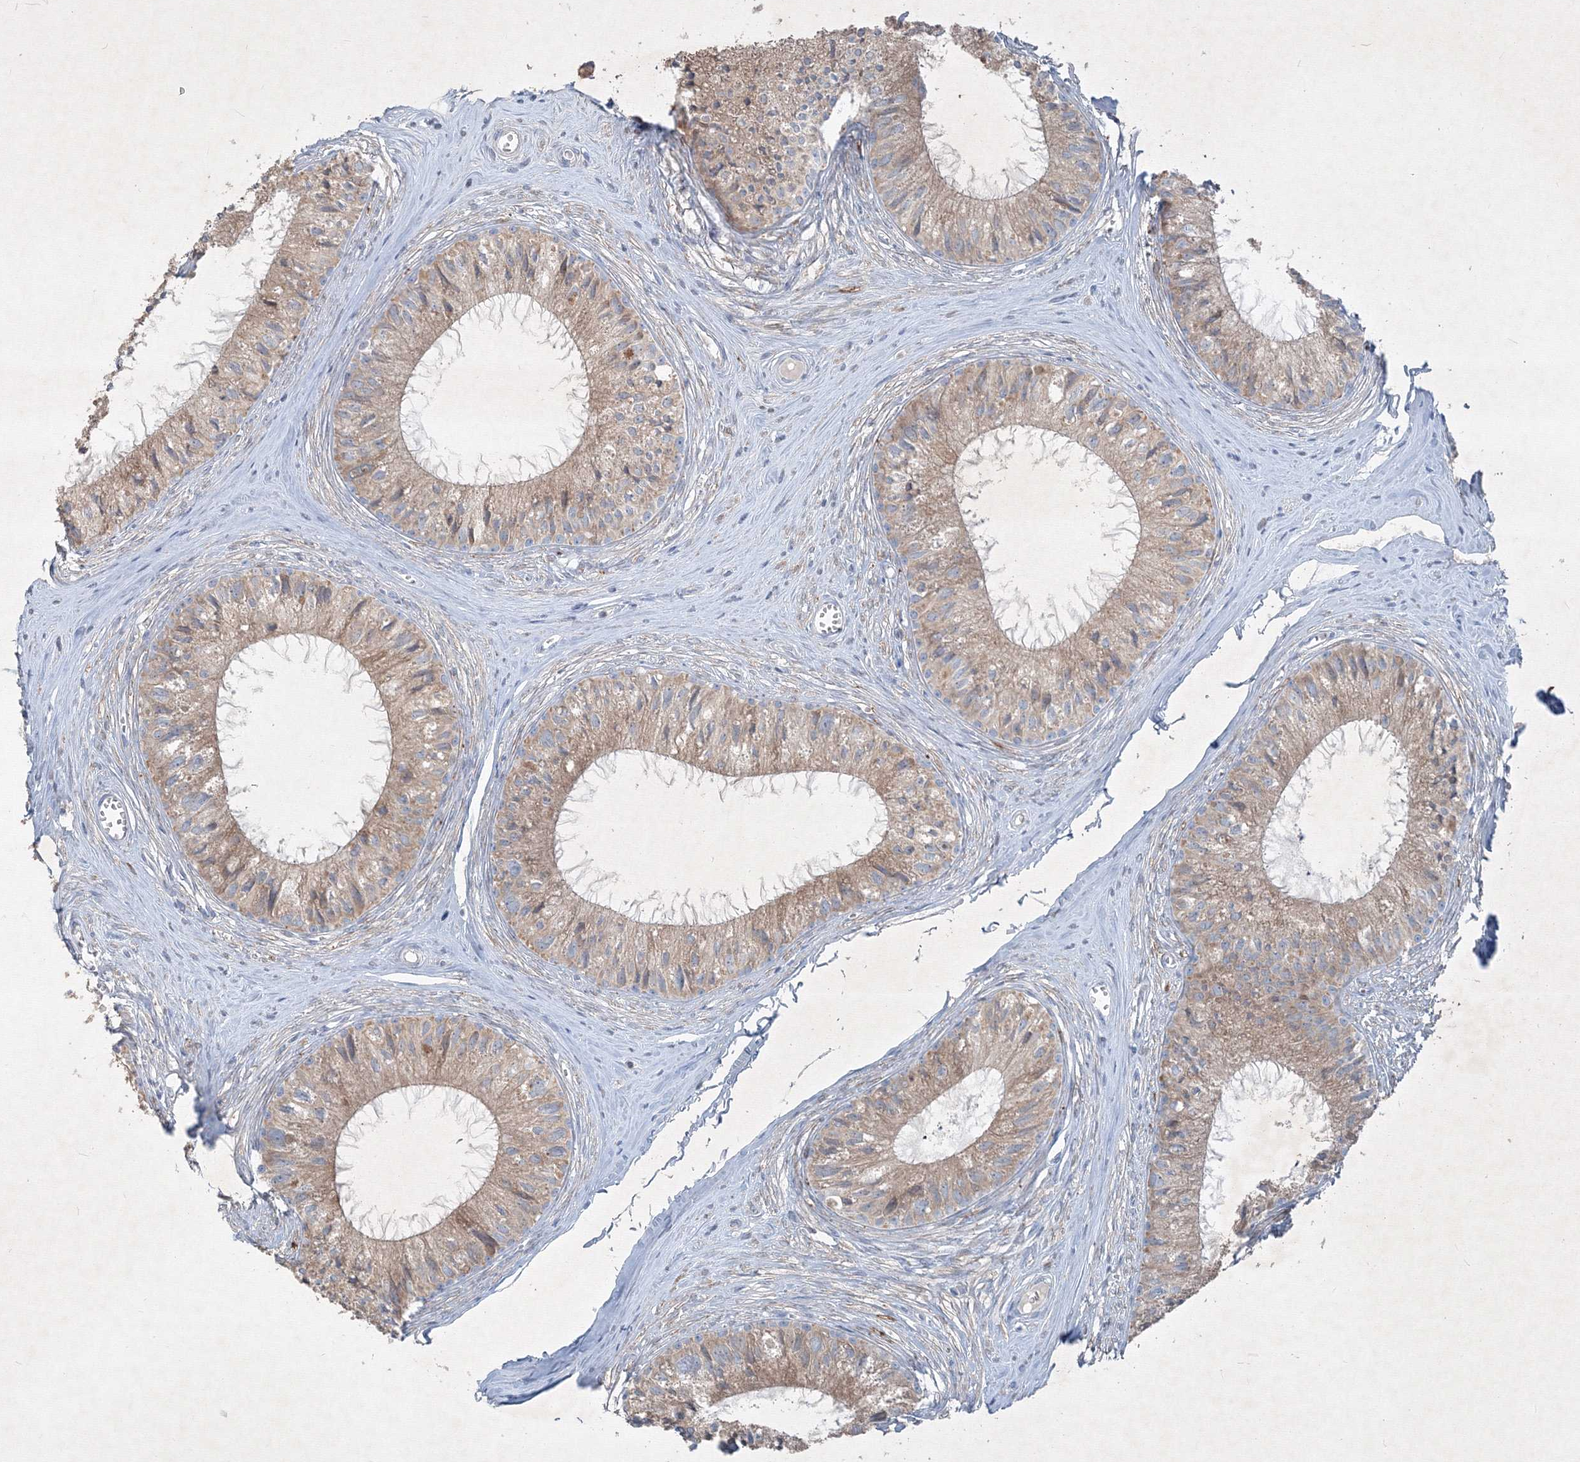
{"staining": {"intensity": "moderate", "quantity": ">75%", "location": "cytoplasmic/membranous"}, "tissue": "epididymis", "cell_type": "Glandular cells", "image_type": "normal", "snomed": [{"axis": "morphology", "description": "Normal tissue, NOS"}, {"axis": "topography", "description": "Epididymis"}], "caption": "This is an image of IHC staining of benign epididymis, which shows moderate positivity in the cytoplasmic/membranous of glandular cells.", "gene": "IFNAR1", "patient": {"sex": "male", "age": 36}}